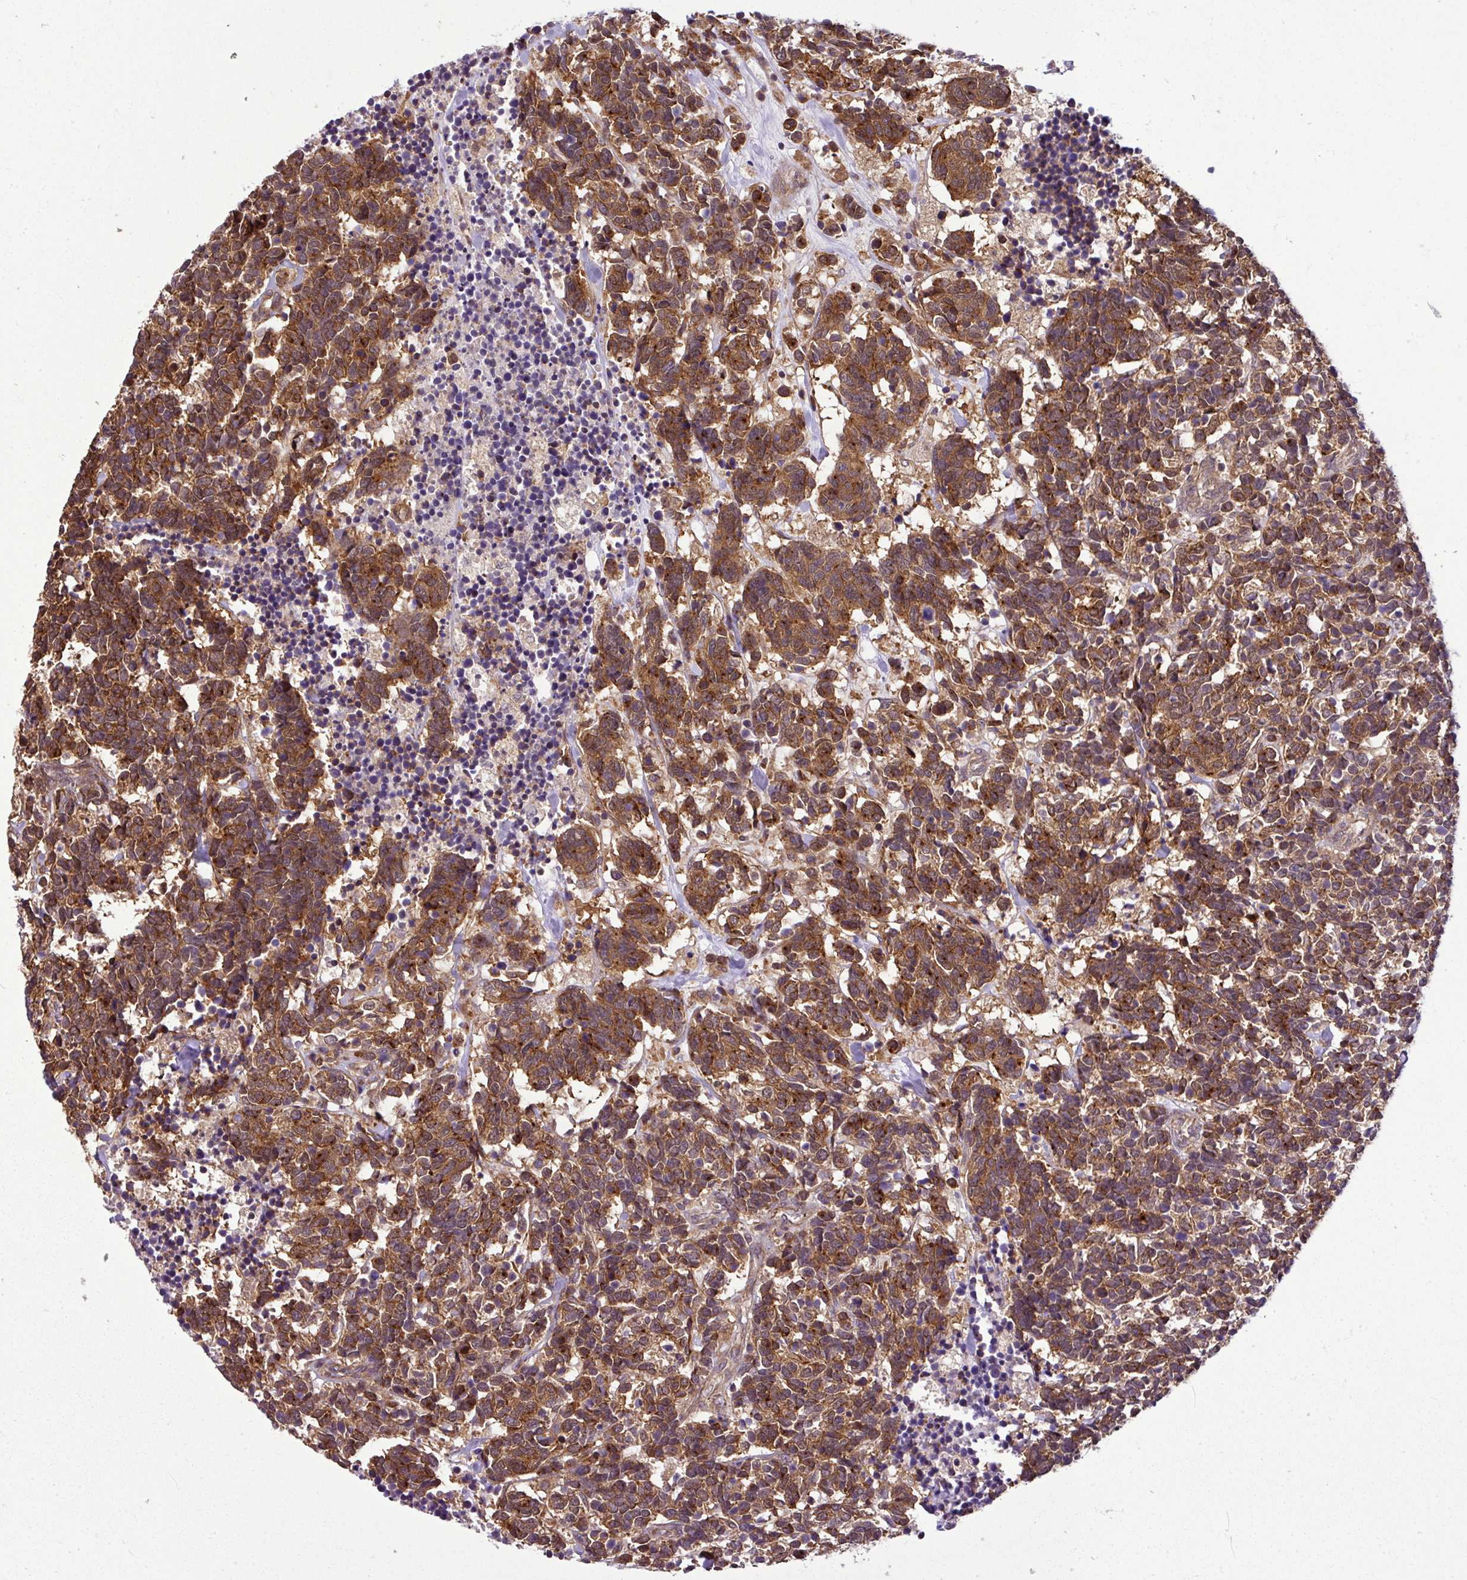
{"staining": {"intensity": "strong", "quantity": ">75%", "location": "cytoplasmic/membranous"}, "tissue": "carcinoid", "cell_type": "Tumor cells", "image_type": "cancer", "snomed": [{"axis": "morphology", "description": "Carcinoma, NOS"}, {"axis": "morphology", "description": "Carcinoid, malignant, NOS"}, {"axis": "topography", "description": "Urinary bladder"}], "caption": "Immunohistochemical staining of human carcinoid displays strong cytoplasmic/membranous protein expression in about >75% of tumor cells.", "gene": "DLGAP4", "patient": {"sex": "male", "age": 57}}